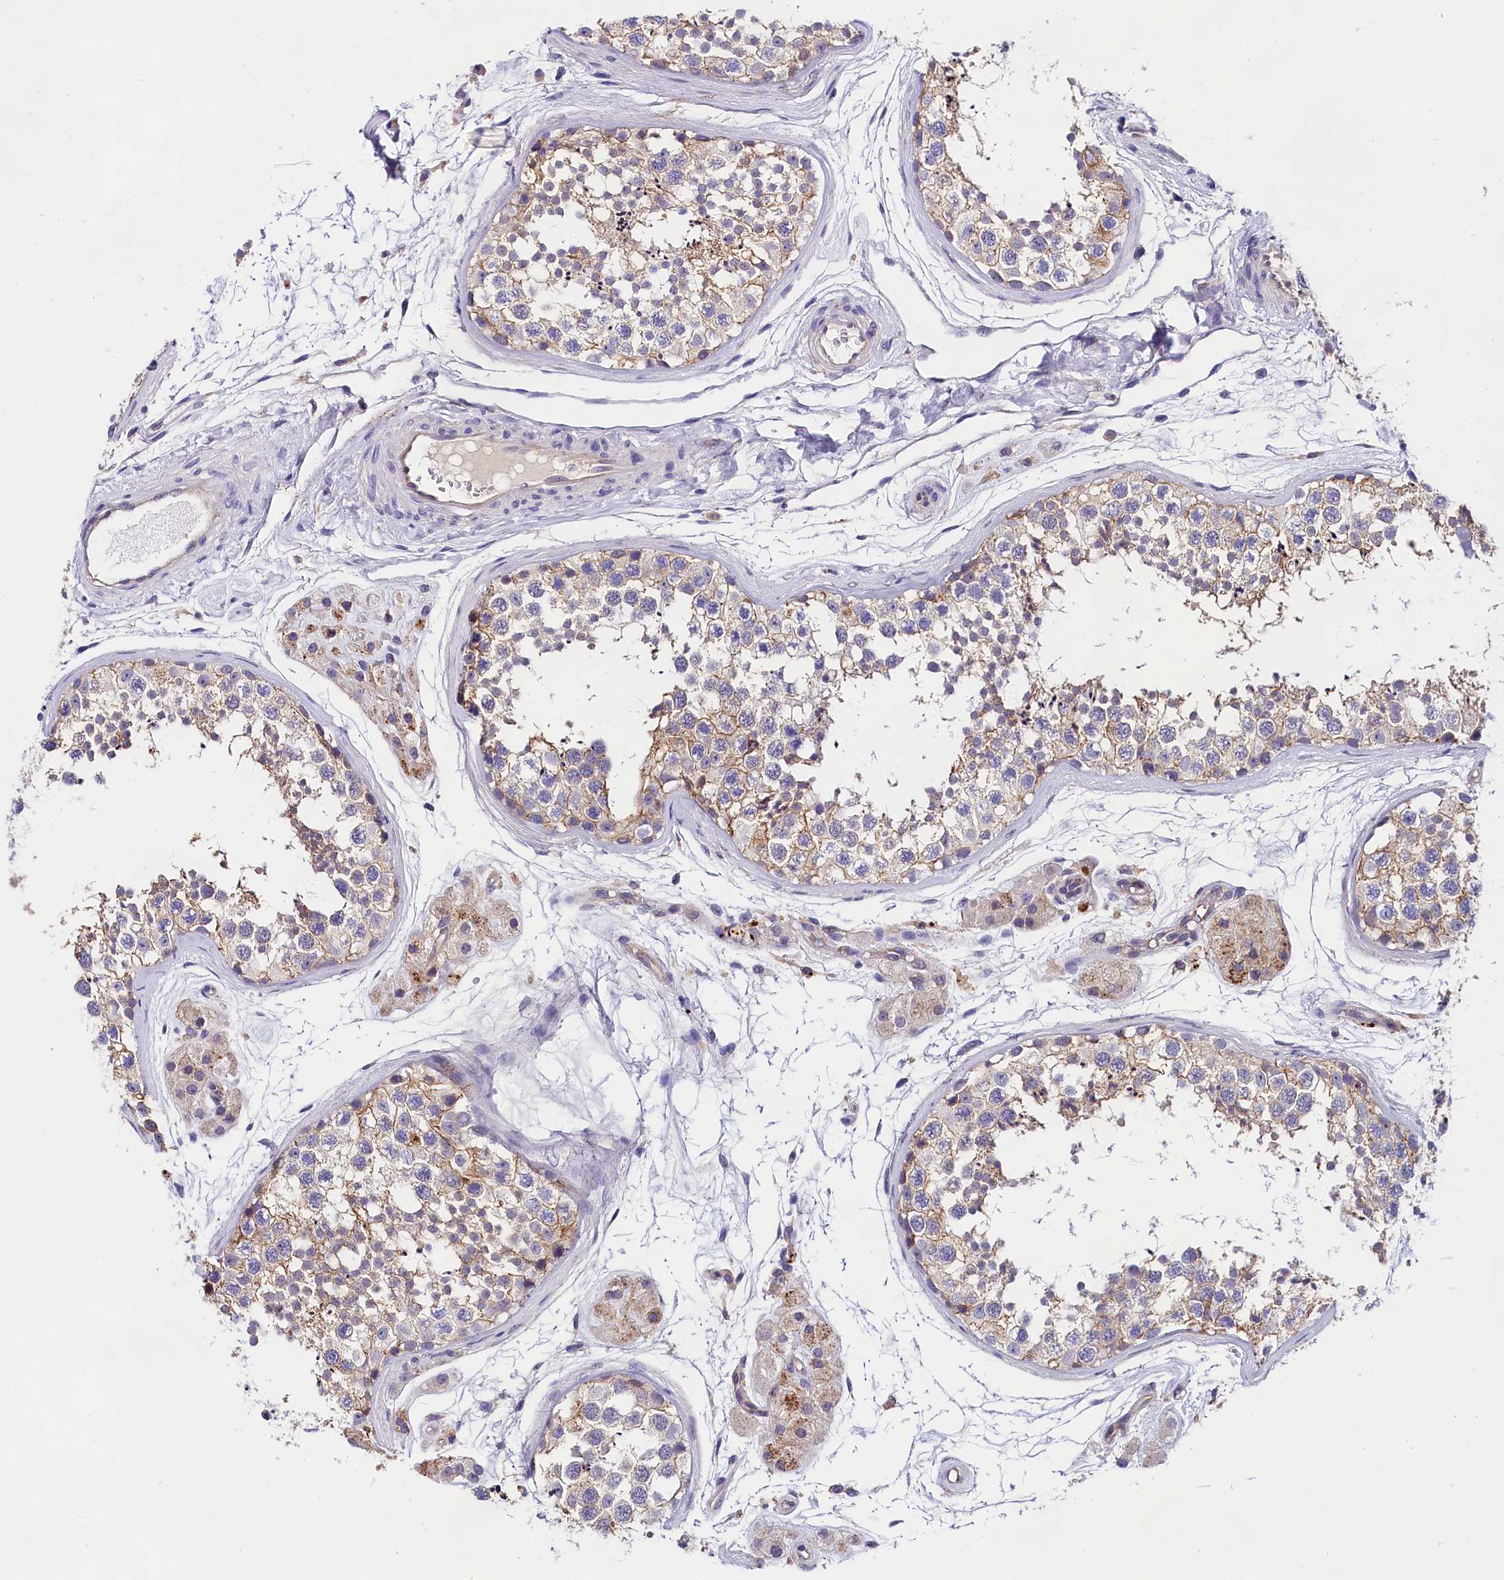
{"staining": {"intensity": "moderate", "quantity": "25%-75%", "location": "cytoplasmic/membranous"}, "tissue": "testis", "cell_type": "Cells in seminiferous ducts", "image_type": "normal", "snomed": [{"axis": "morphology", "description": "Normal tissue, NOS"}, {"axis": "topography", "description": "Testis"}], "caption": "Human testis stained with a brown dye shows moderate cytoplasmic/membranous positive staining in about 25%-75% of cells in seminiferous ducts.", "gene": "OAS3", "patient": {"sex": "male", "age": 56}}